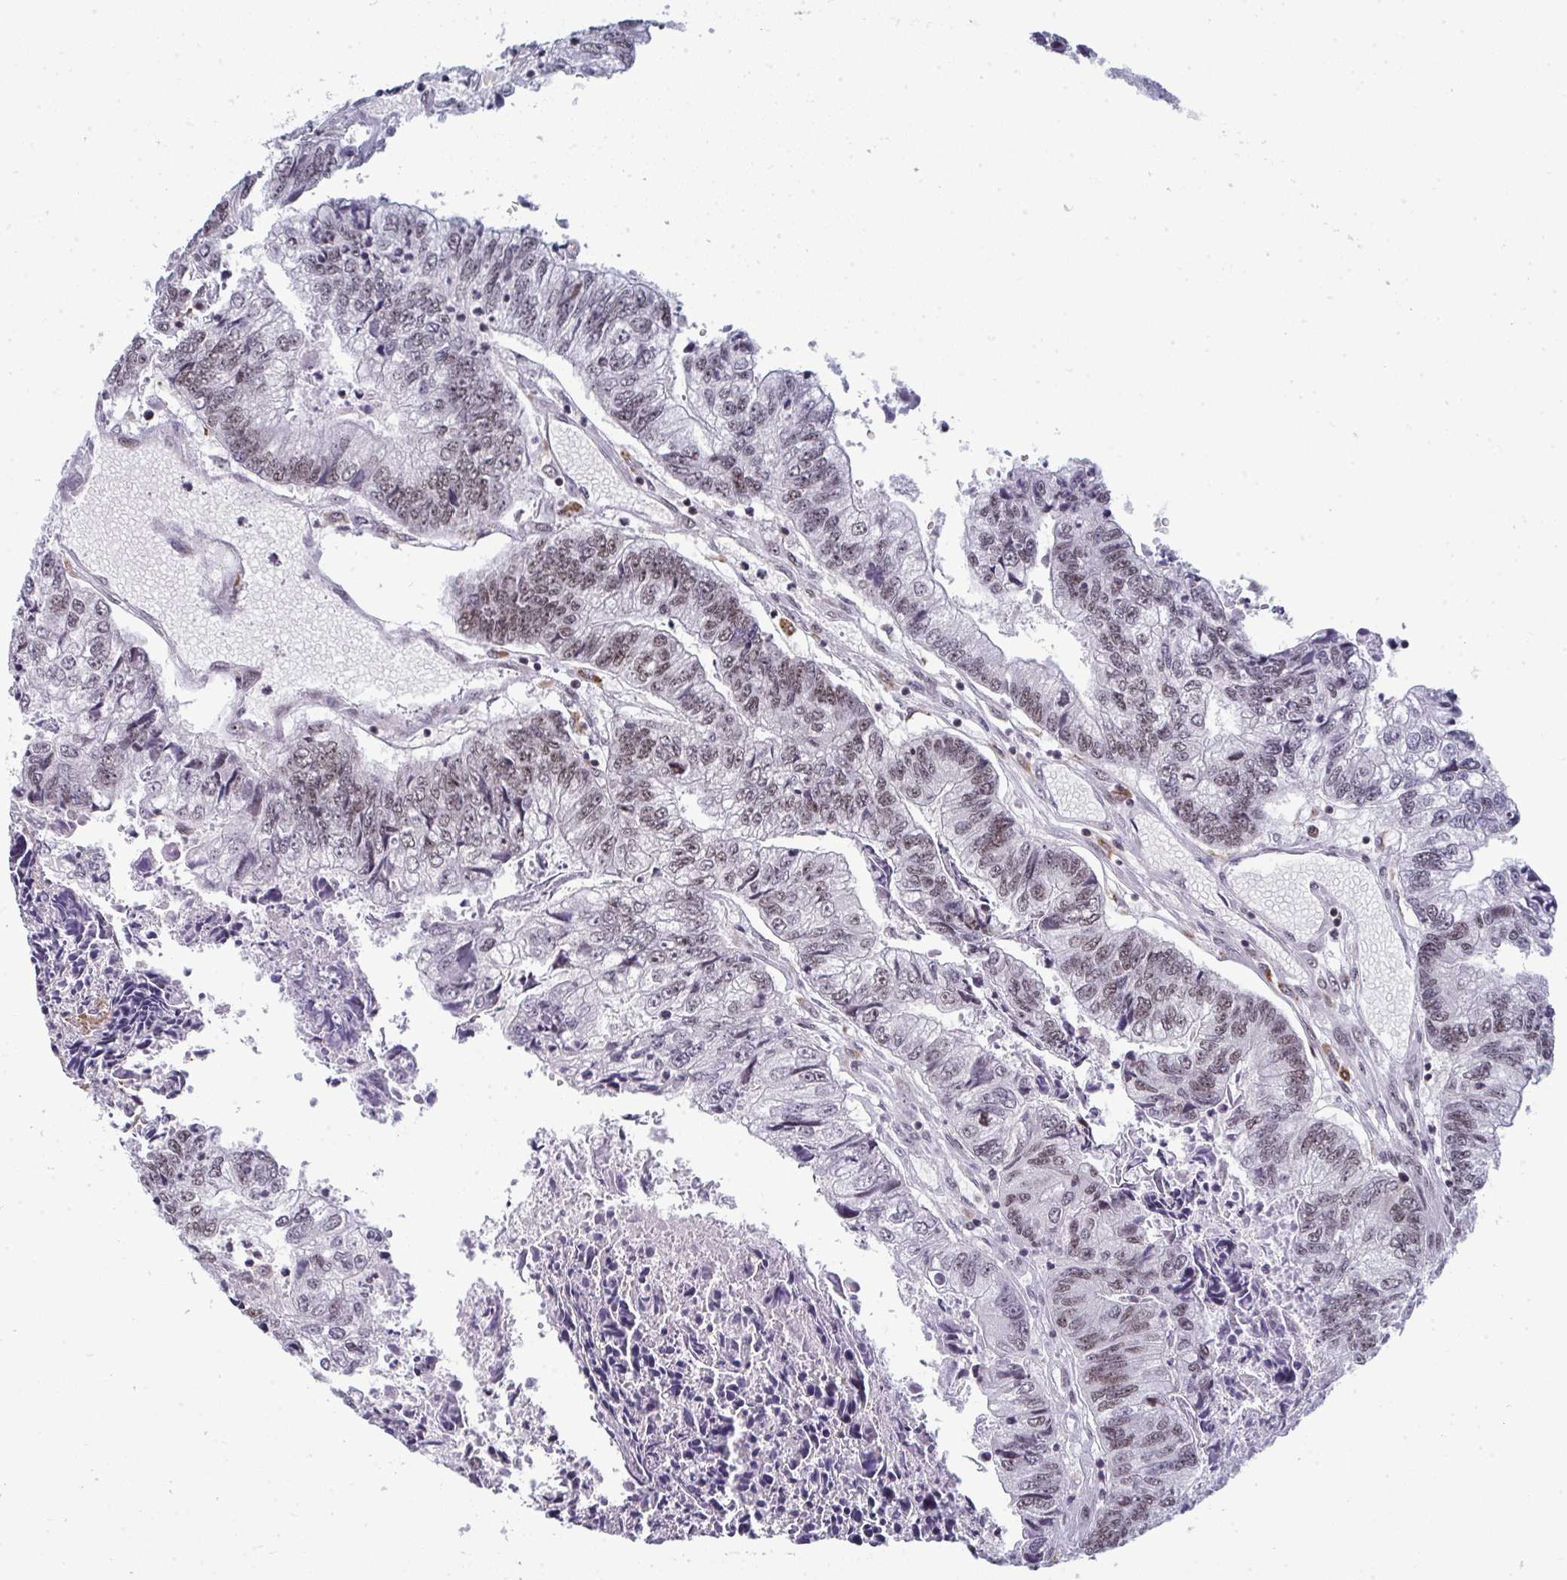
{"staining": {"intensity": "weak", "quantity": "25%-75%", "location": "nuclear"}, "tissue": "colorectal cancer", "cell_type": "Tumor cells", "image_type": "cancer", "snomed": [{"axis": "morphology", "description": "Adenocarcinoma, NOS"}, {"axis": "topography", "description": "Colon"}], "caption": "A low amount of weak nuclear staining is identified in approximately 25%-75% of tumor cells in colorectal cancer (adenocarcinoma) tissue.", "gene": "ATF1", "patient": {"sex": "male", "age": 86}}